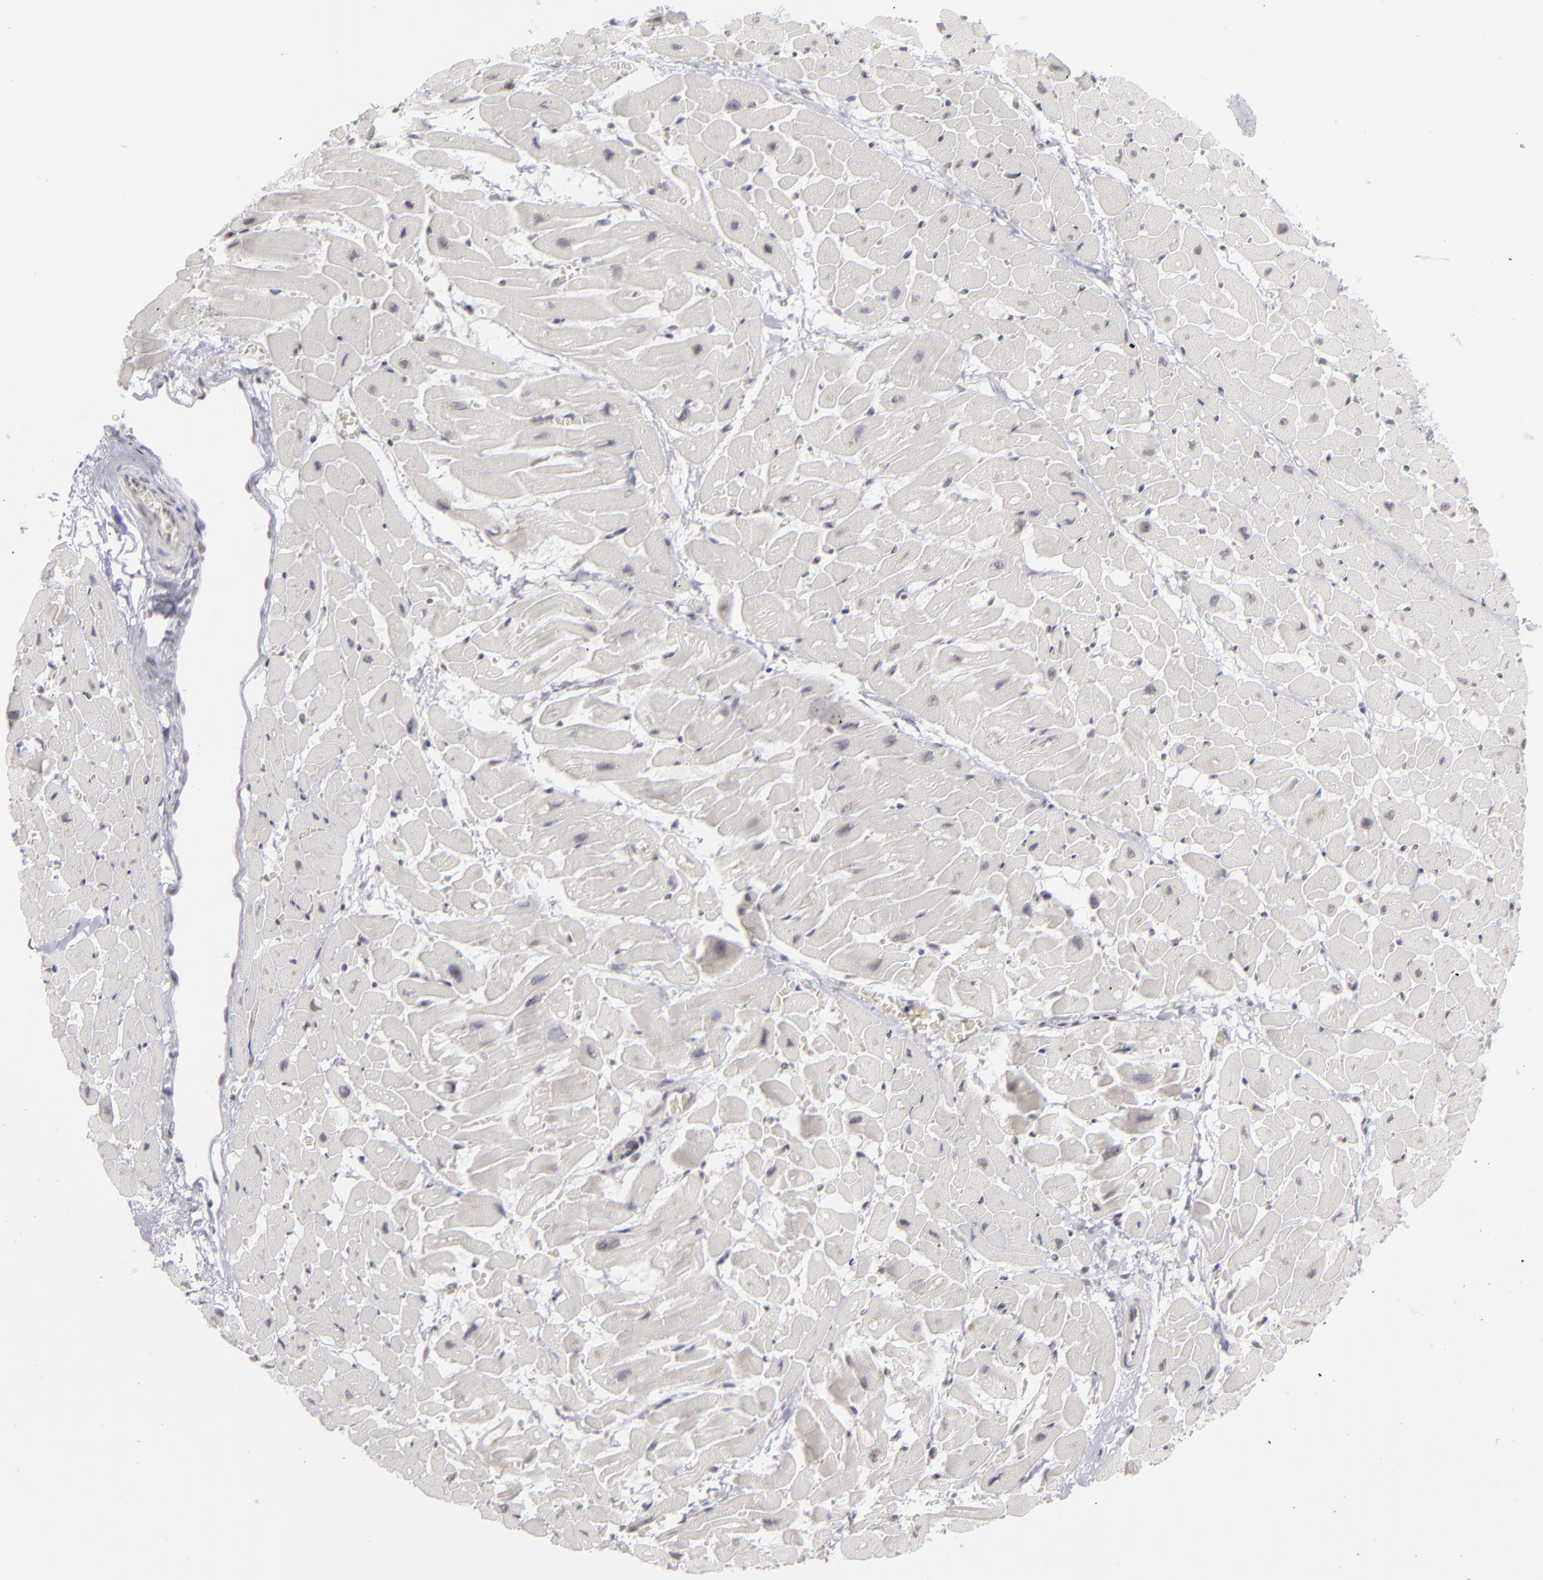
{"staining": {"intensity": "negative", "quantity": "none", "location": "none"}, "tissue": "heart muscle", "cell_type": "Cardiomyocytes", "image_type": "normal", "snomed": [{"axis": "morphology", "description": "Normal tissue, NOS"}, {"axis": "topography", "description": "Heart"}], "caption": "High power microscopy micrograph of an immunohistochemistry micrograph of normal heart muscle, revealing no significant expression in cardiomyocytes.", "gene": "DAXX", "patient": {"sex": "male", "age": 45}}